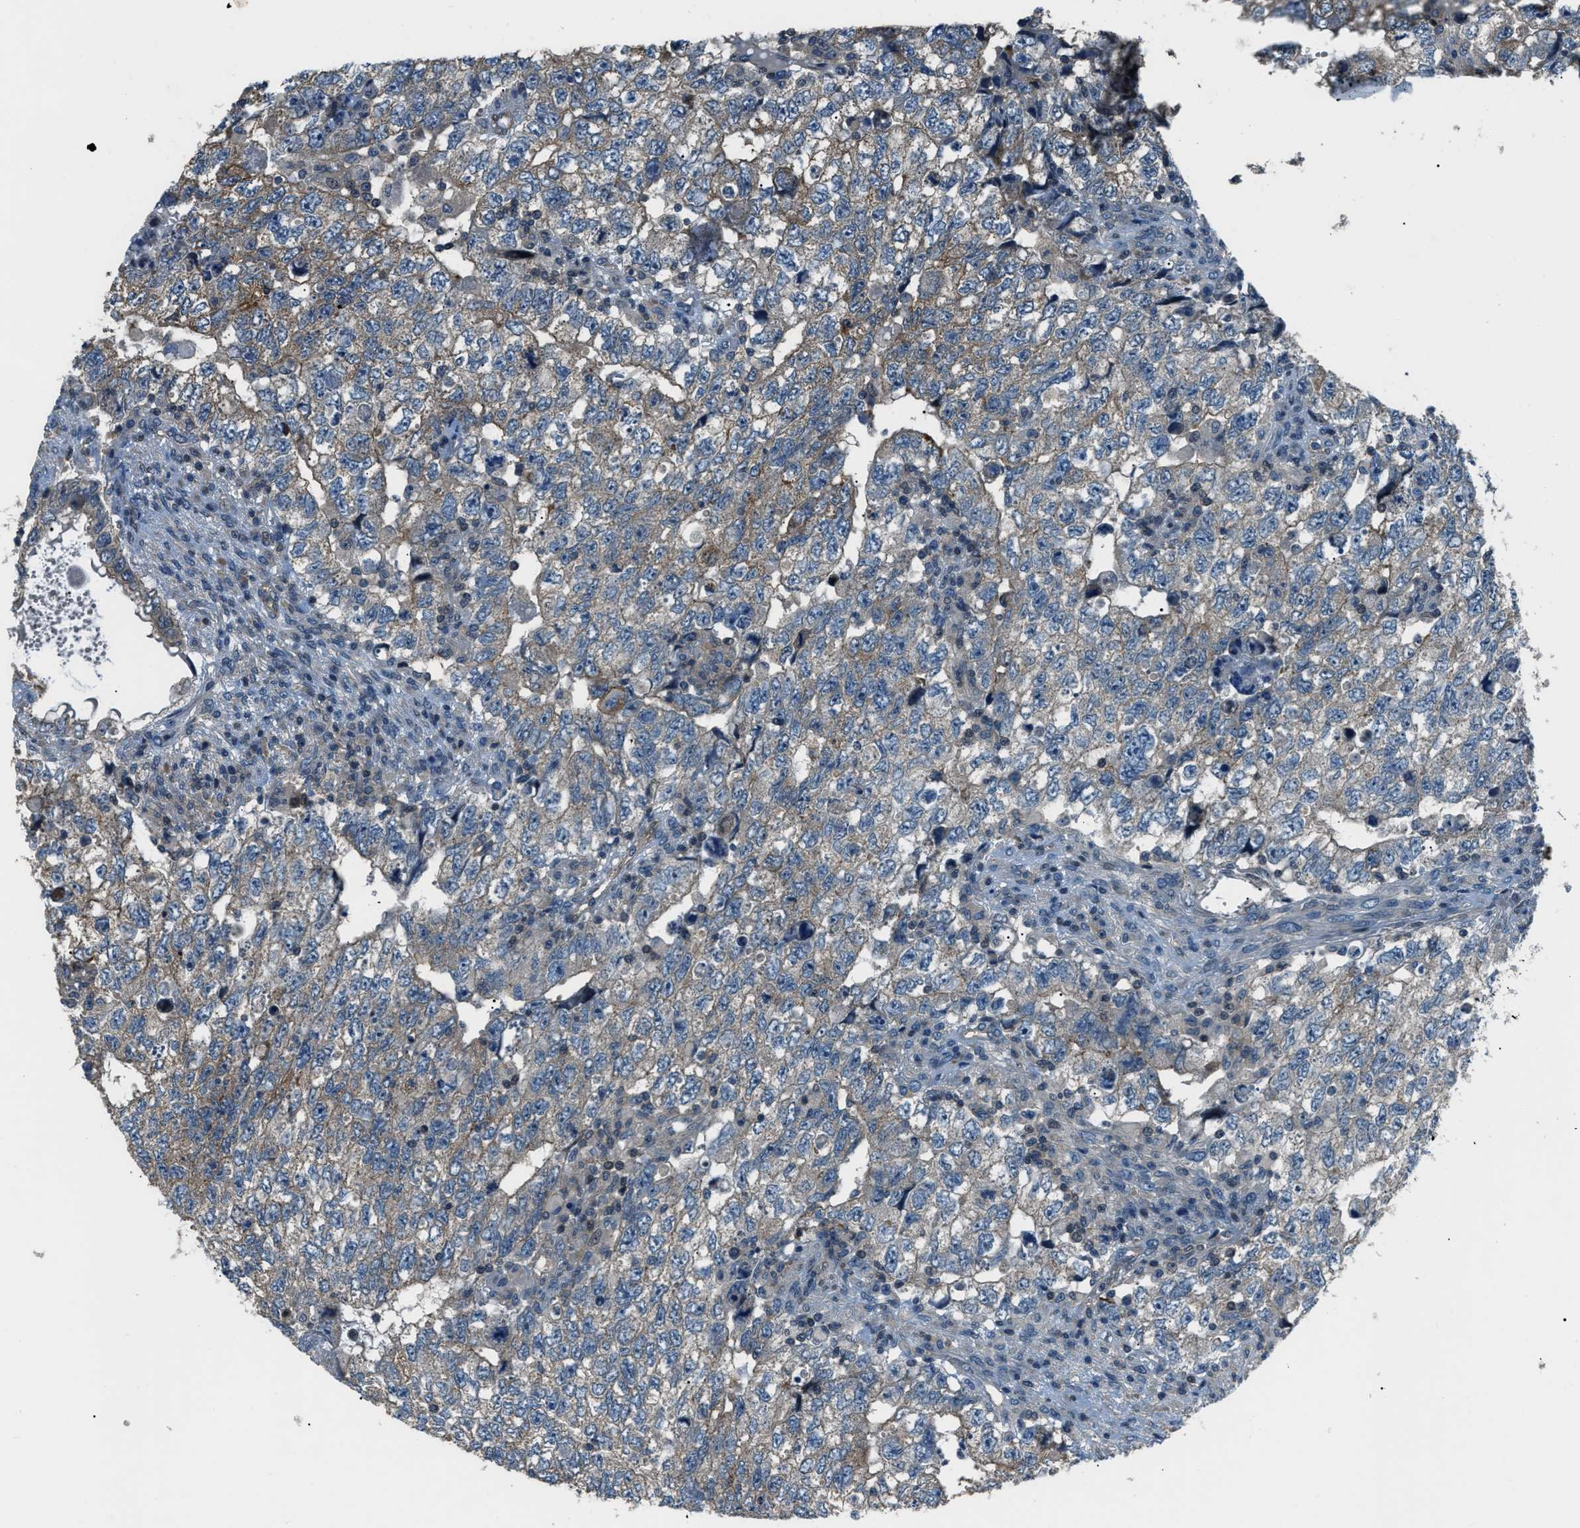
{"staining": {"intensity": "moderate", "quantity": "25%-75%", "location": "cytoplasmic/membranous"}, "tissue": "testis cancer", "cell_type": "Tumor cells", "image_type": "cancer", "snomed": [{"axis": "morphology", "description": "Carcinoma, Embryonal, NOS"}, {"axis": "topography", "description": "Testis"}], "caption": "A high-resolution image shows IHC staining of testis cancer, which displays moderate cytoplasmic/membranous expression in about 25%-75% of tumor cells.", "gene": "NUDCD3", "patient": {"sex": "male", "age": 36}}